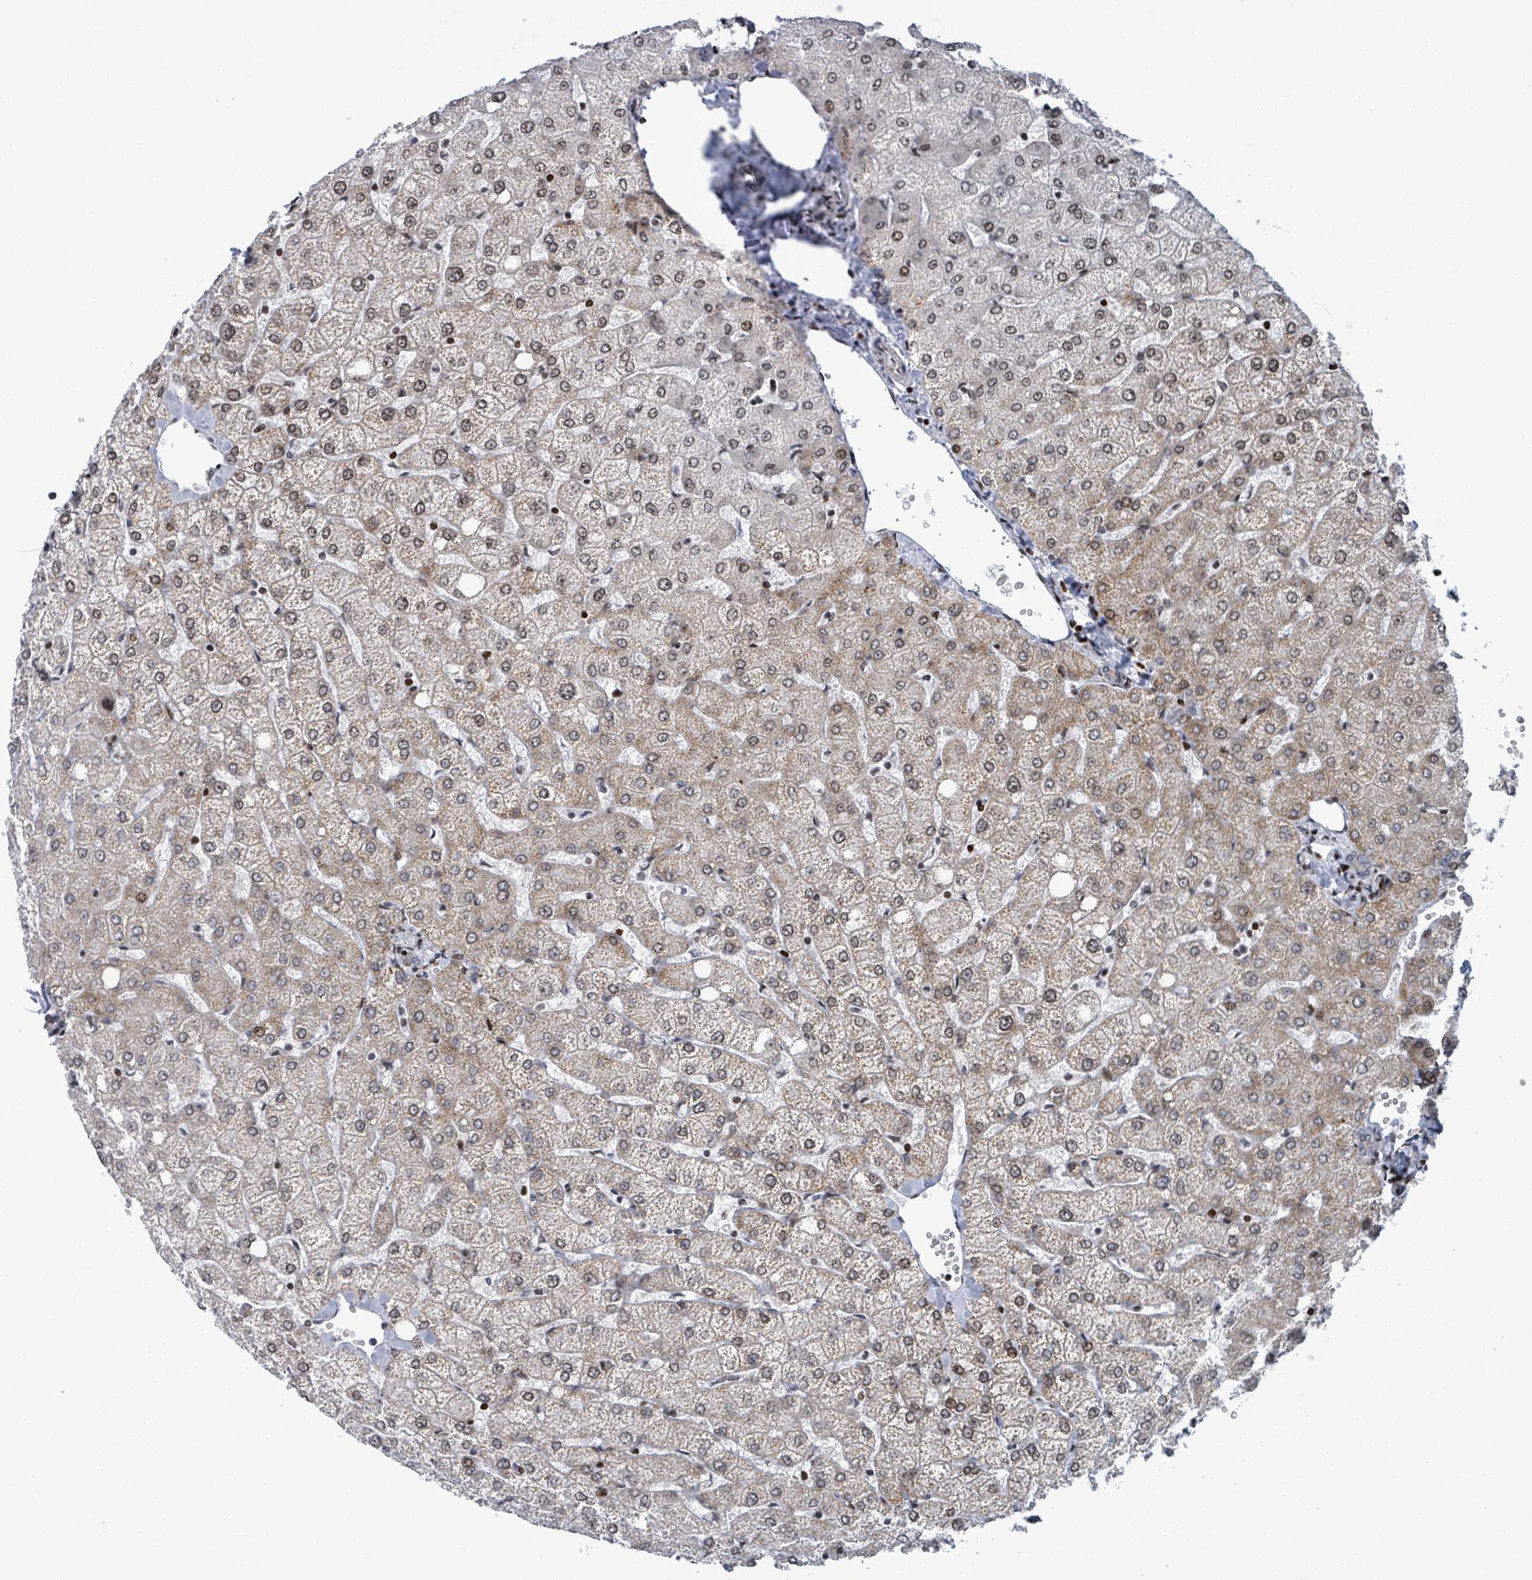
{"staining": {"intensity": "negative", "quantity": "none", "location": "none"}, "tissue": "liver", "cell_type": "Cholangiocytes", "image_type": "normal", "snomed": [{"axis": "morphology", "description": "Normal tissue, NOS"}, {"axis": "topography", "description": "Liver"}], "caption": "Immunohistochemistry of unremarkable human liver displays no expression in cholangiocytes. Nuclei are stained in blue.", "gene": "FNDC4", "patient": {"sex": "female", "age": 54}}